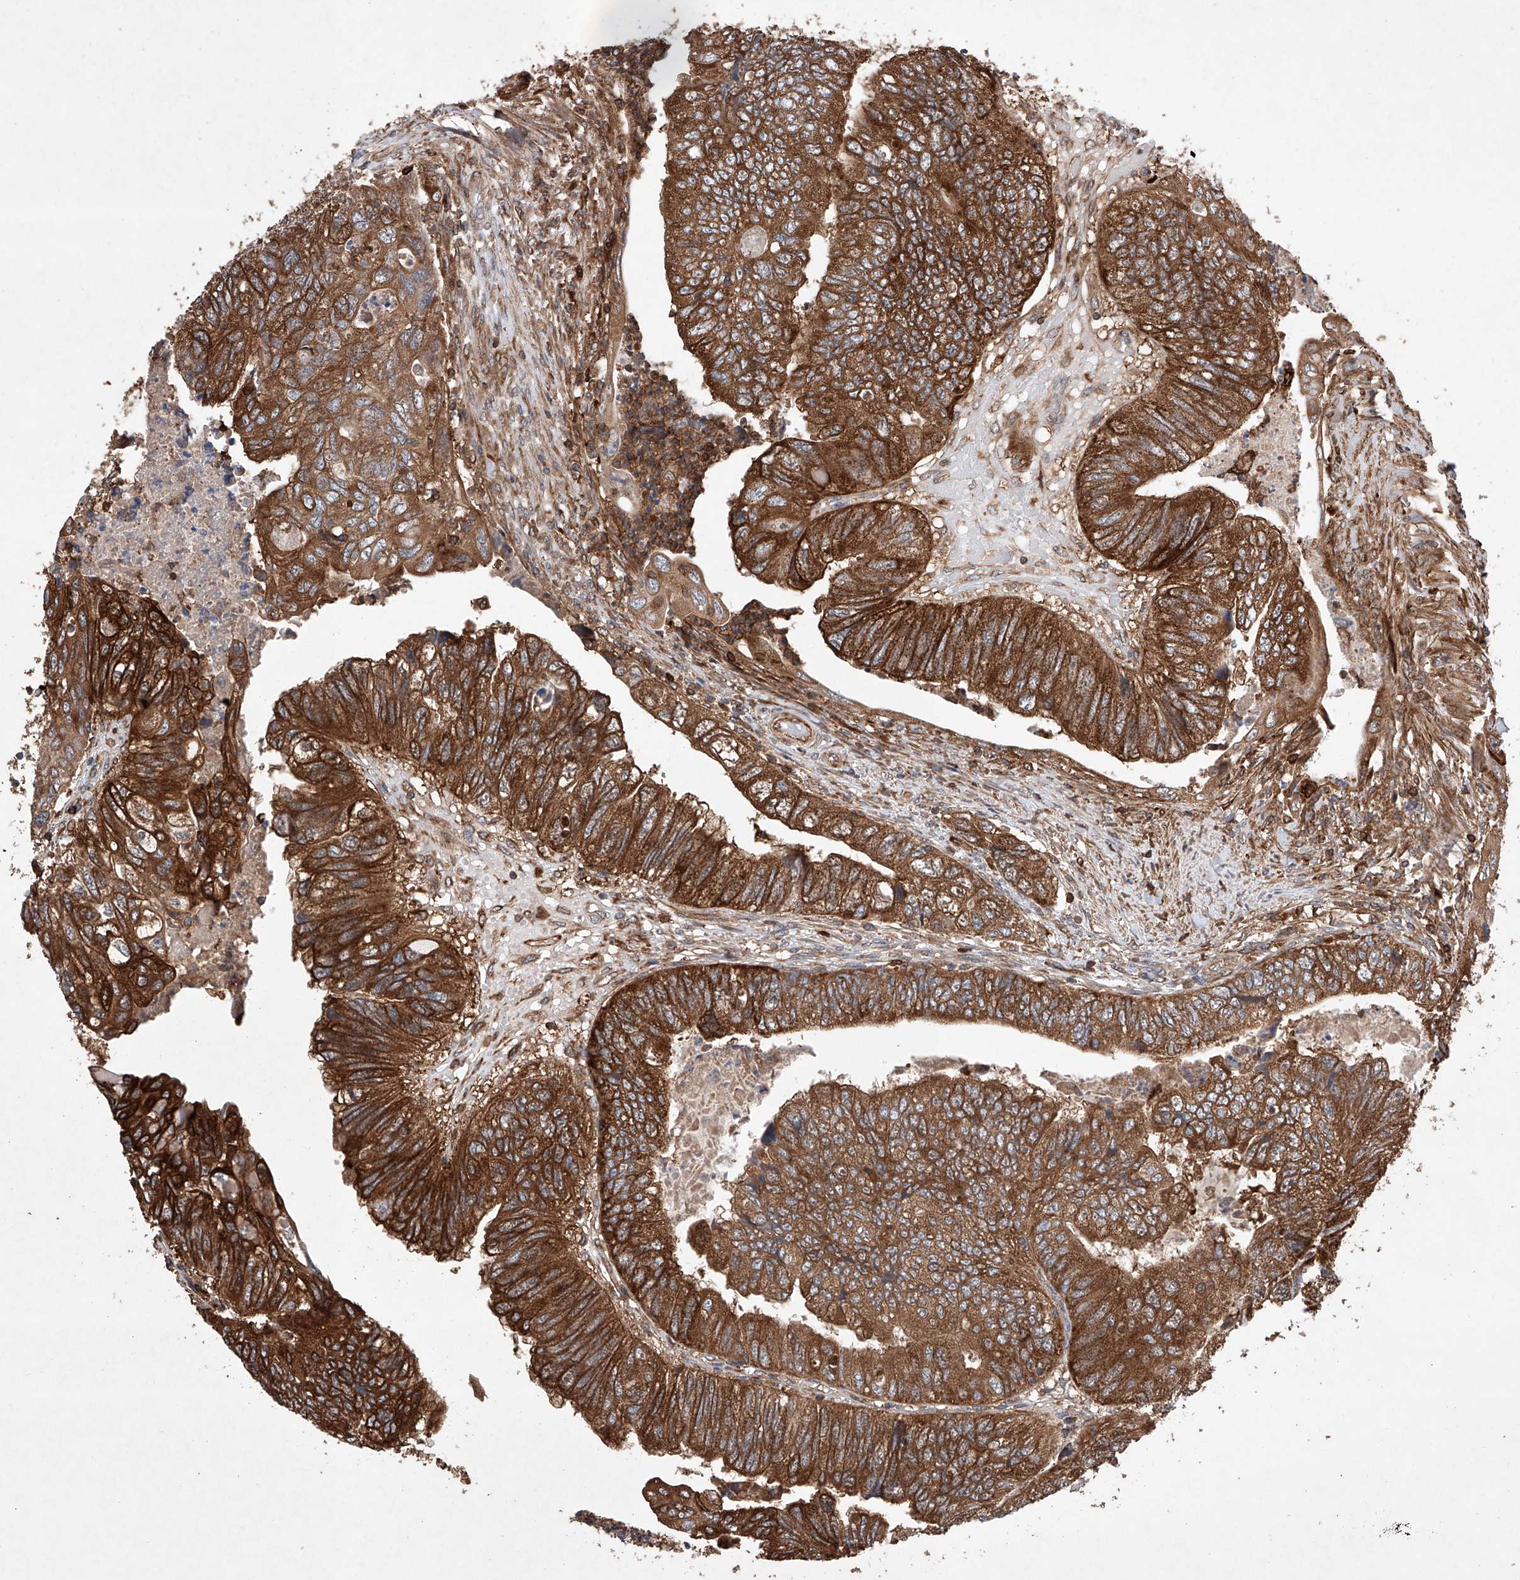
{"staining": {"intensity": "strong", "quantity": ">75%", "location": "cytoplasmic/membranous"}, "tissue": "colorectal cancer", "cell_type": "Tumor cells", "image_type": "cancer", "snomed": [{"axis": "morphology", "description": "Adenocarcinoma, NOS"}, {"axis": "topography", "description": "Rectum"}], "caption": "Immunohistochemical staining of human colorectal cancer (adenocarcinoma) displays high levels of strong cytoplasmic/membranous staining in approximately >75% of tumor cells.", "gene": "TIMM23", "patient": {"sex": "male", "age": 63}}